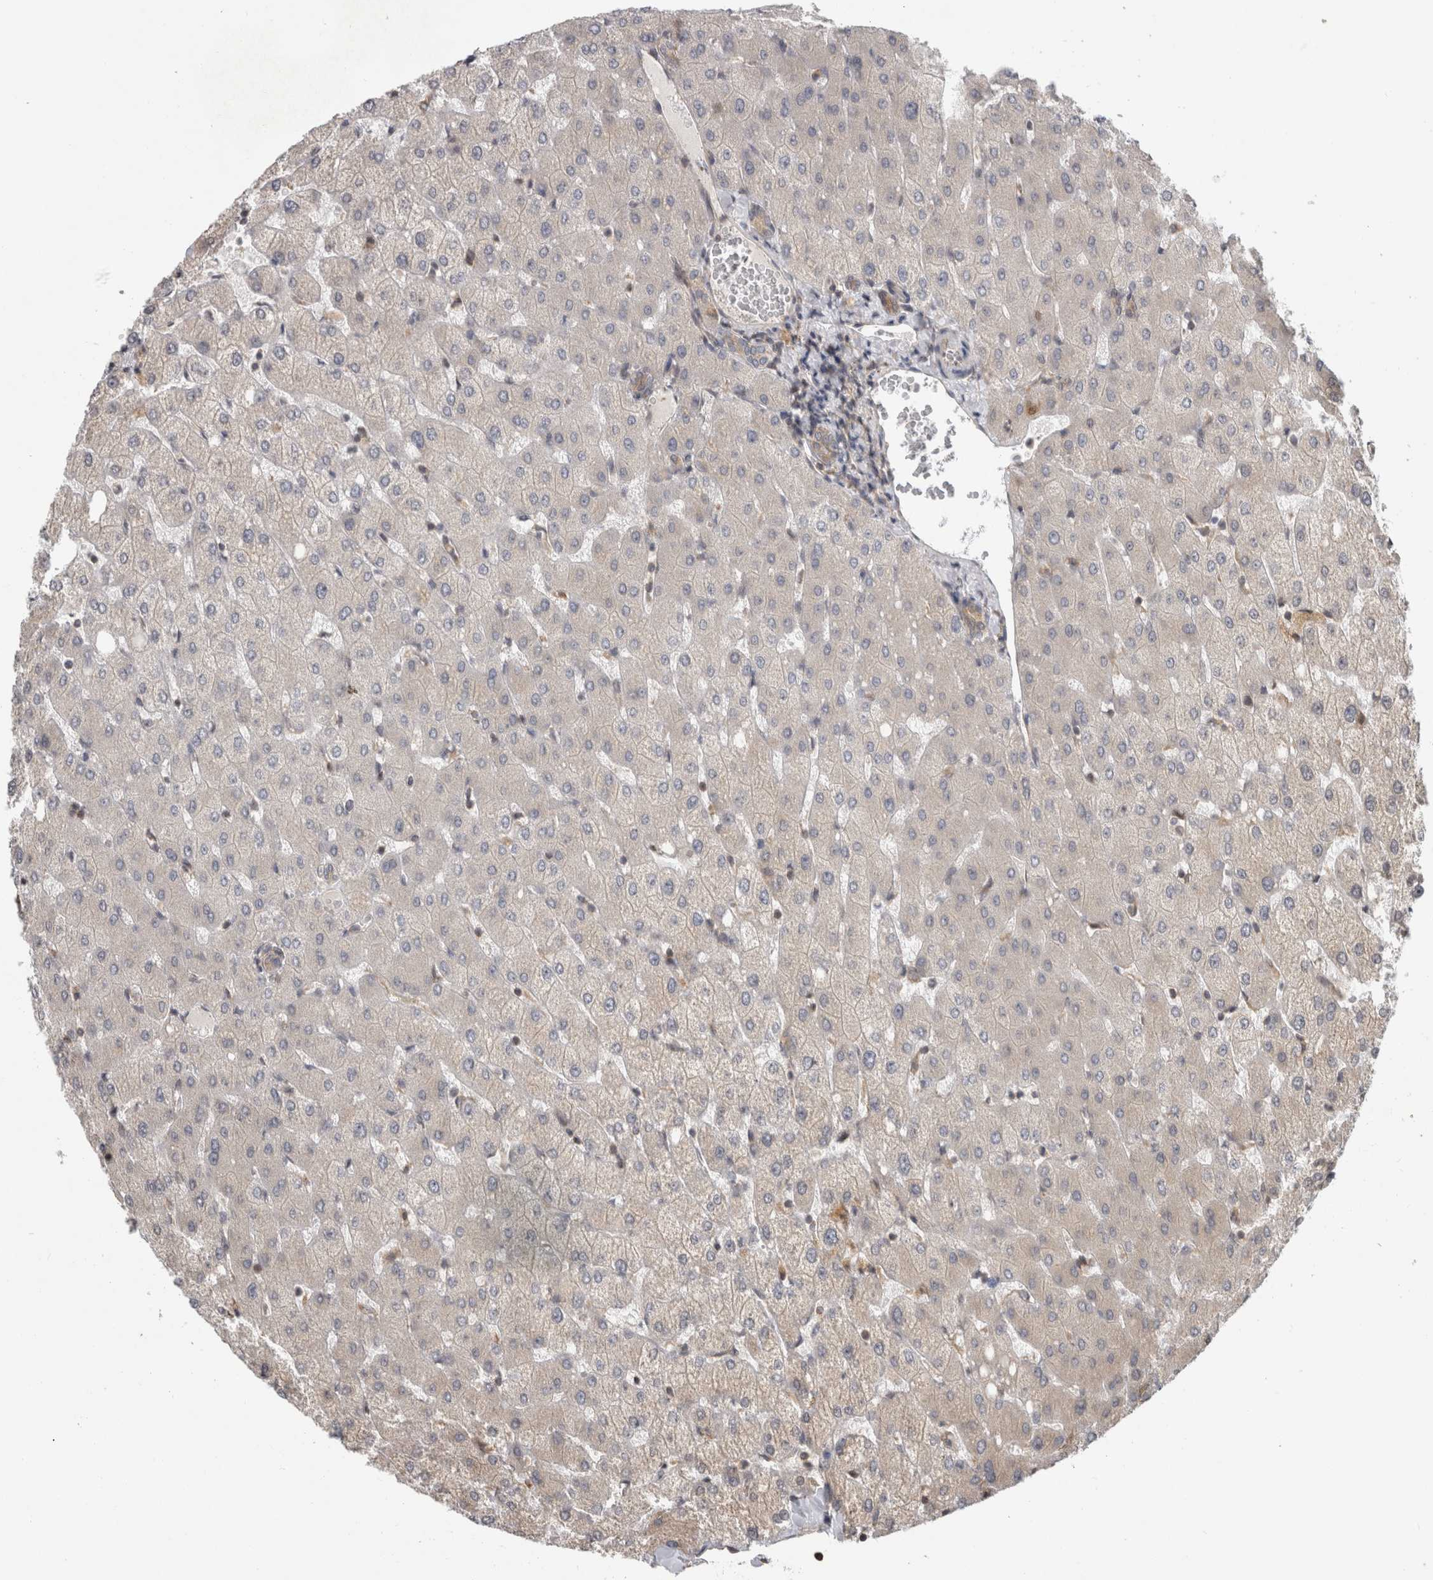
{"staining": {"intensity": "weak", "quantity": ">75%", "location": "cytoplasmic/membranous"}, "tissue": "liver", "cell_type": "Cholangiocytes", "image_type": "normal", "snomed": [{"axis": "morphology", "description": "Normal tissue, NOS"}, {"axis": "topography", "description": "Liver"}], "caption": "Weak cytoplasmic/membranous expression is appreciated in approximately >75% of cholangiocytes in benign liver.", "gene": "PARP6", "patient": {"sex": "female", "age": 54}}